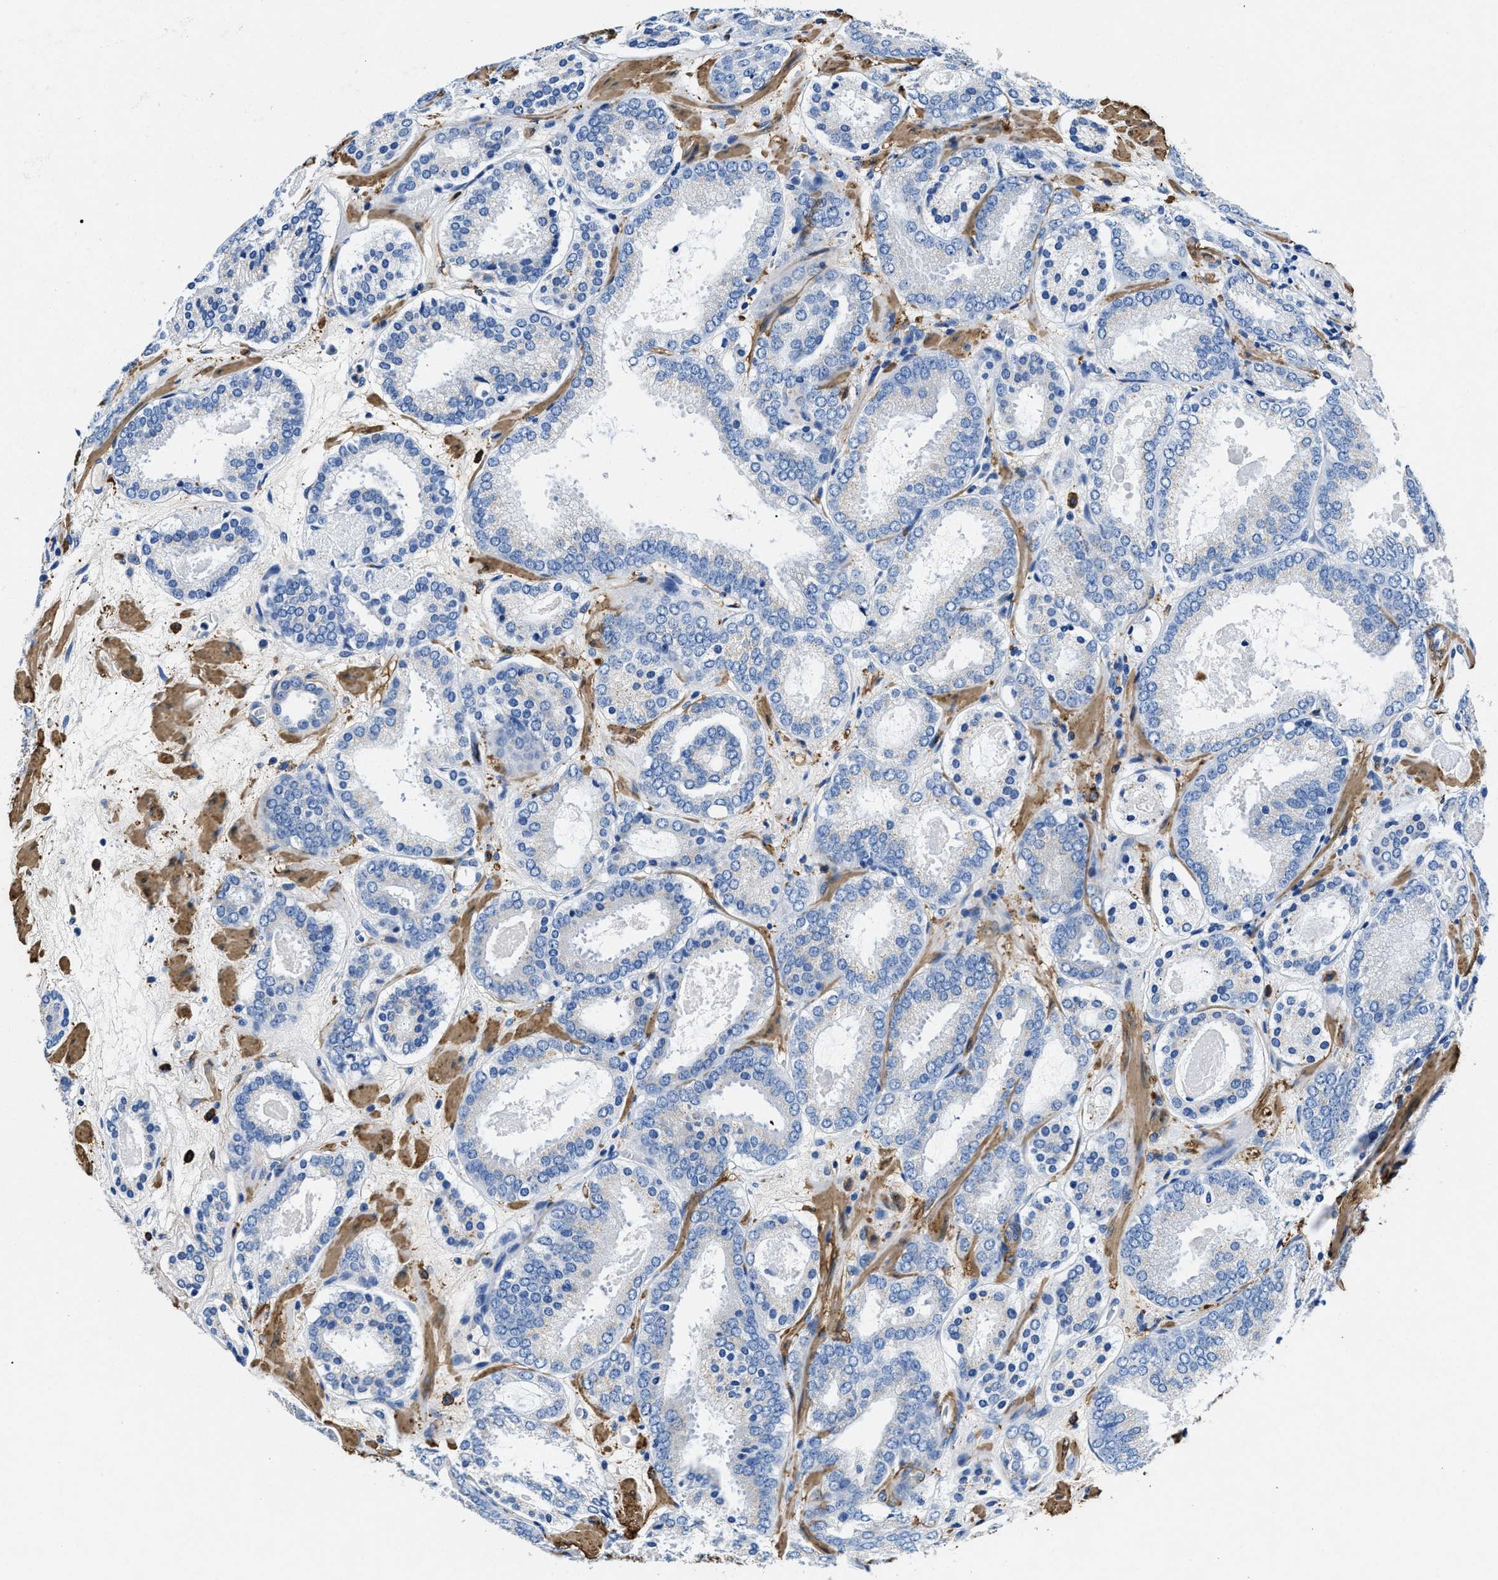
{"staining": {"intensity": "negative", "quantity": "none", "location": "none"}, "tissue": "prostate cancer", "cell_type": "Tumor cells", "image_type": "cancer", "snomed": [{"axis": "morphology", "description": "Adenocarcinoma, Low grade"}, {"axis": "topography", "description": "Prostate"}], "caption": "The immunohistochemistry micrograph has no significant expression in tumor cells of prostate cancer (adenocarcinoma (low-grade)) tissue.", "gene": "TEX261", "patient": {"sex": "male", "age": 69}}